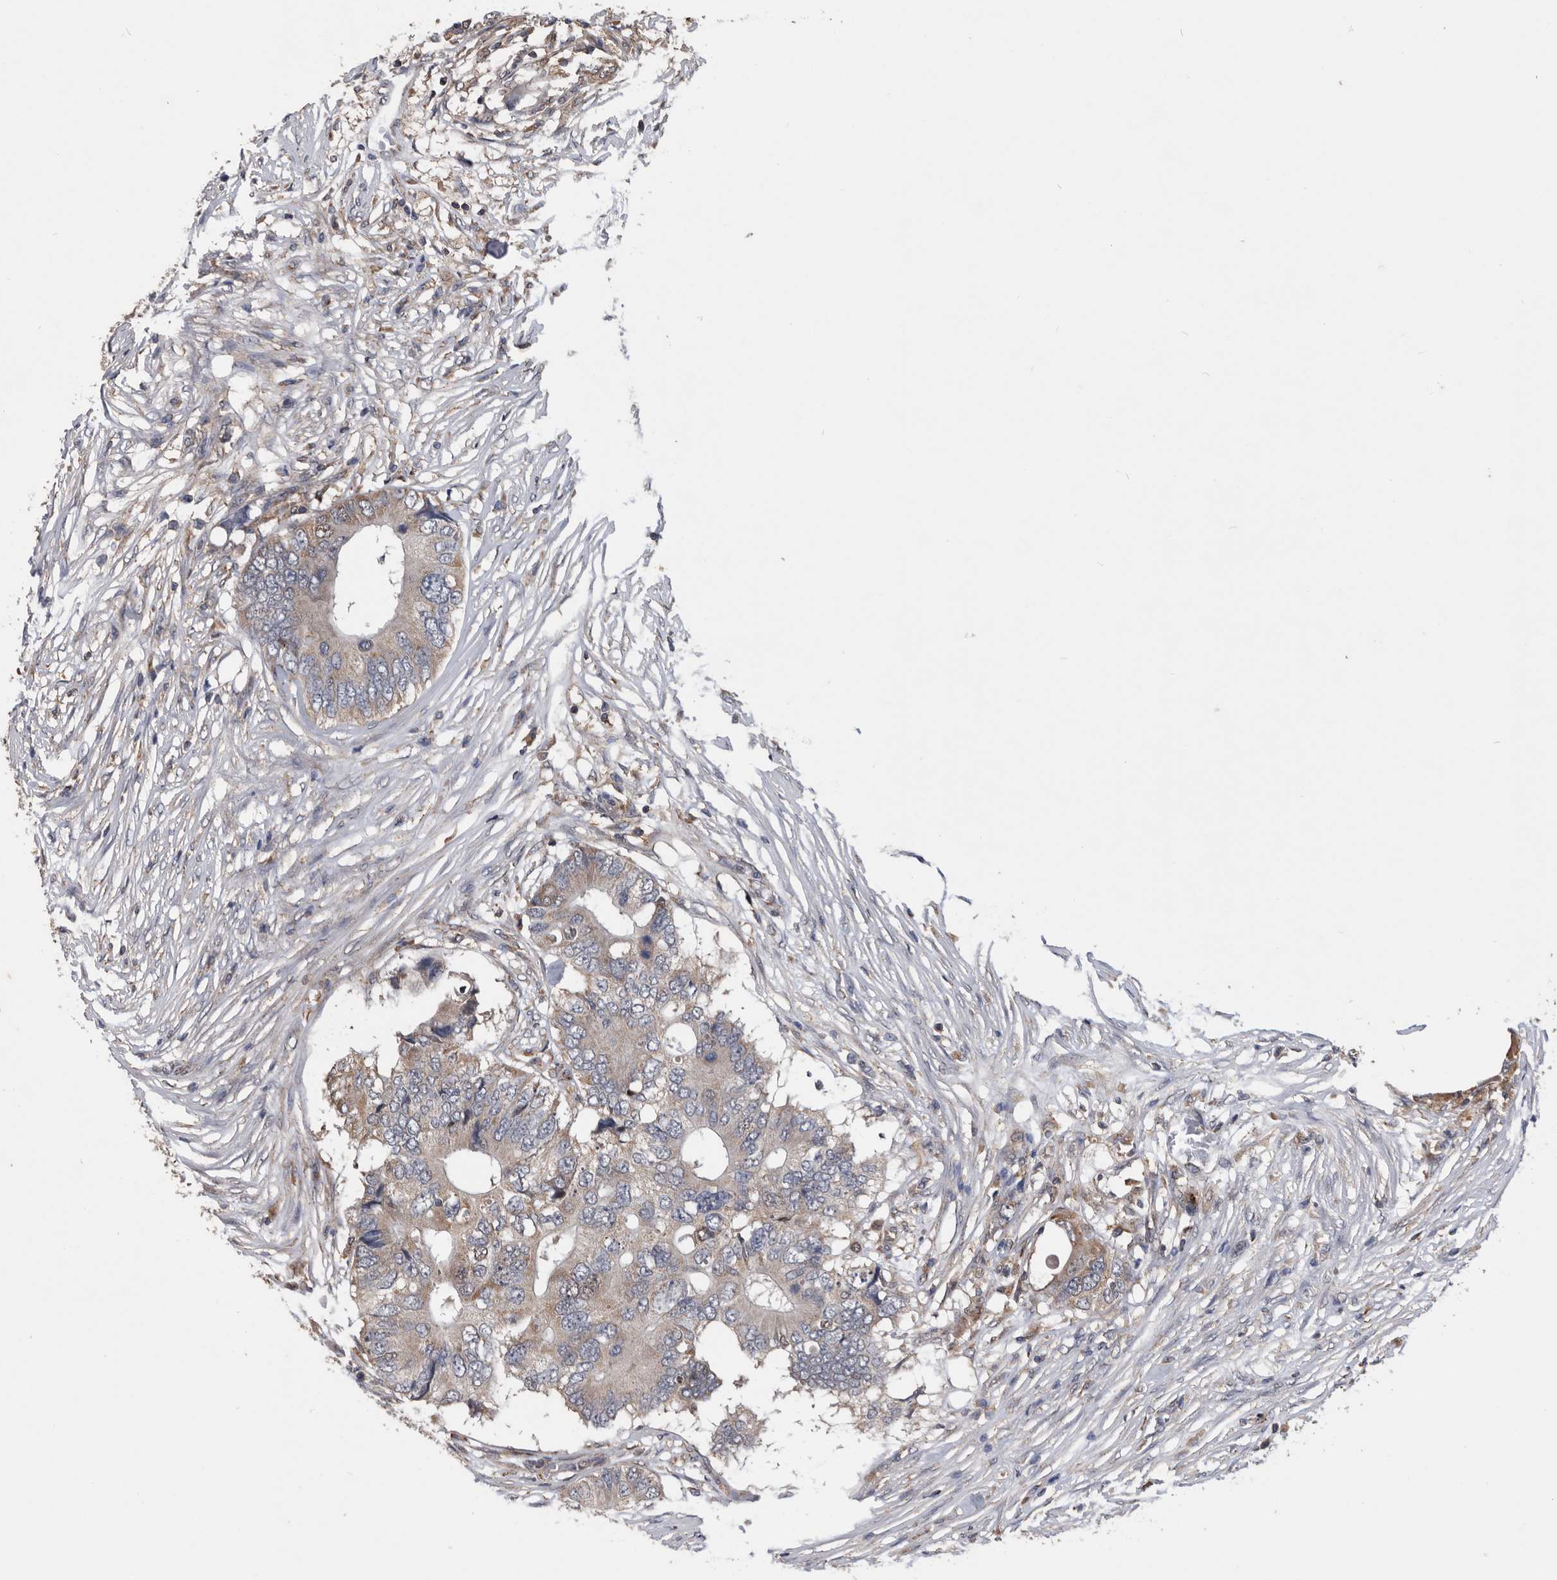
{"staining": {"intensity": "weak", "quantity": ">75%", "location": "cytoplasmic/membranous"}, "tissue": "colorectal cancer", "cell_type": "Tumor cells", "image_type": "cancer", "snomed": [{"axis": "morphology", "description": "Adenocarcinoma, NOS"}, {"axis": "topography", "description": "Colon"}], "caption": "Protein expression analysis of colorectal cancer exhibits weak cytoplasmic/membranous expression in approximately >75% of tumor cells.", "gene": "NRBP1", "patient": {"sex": "male", "age": 71}}